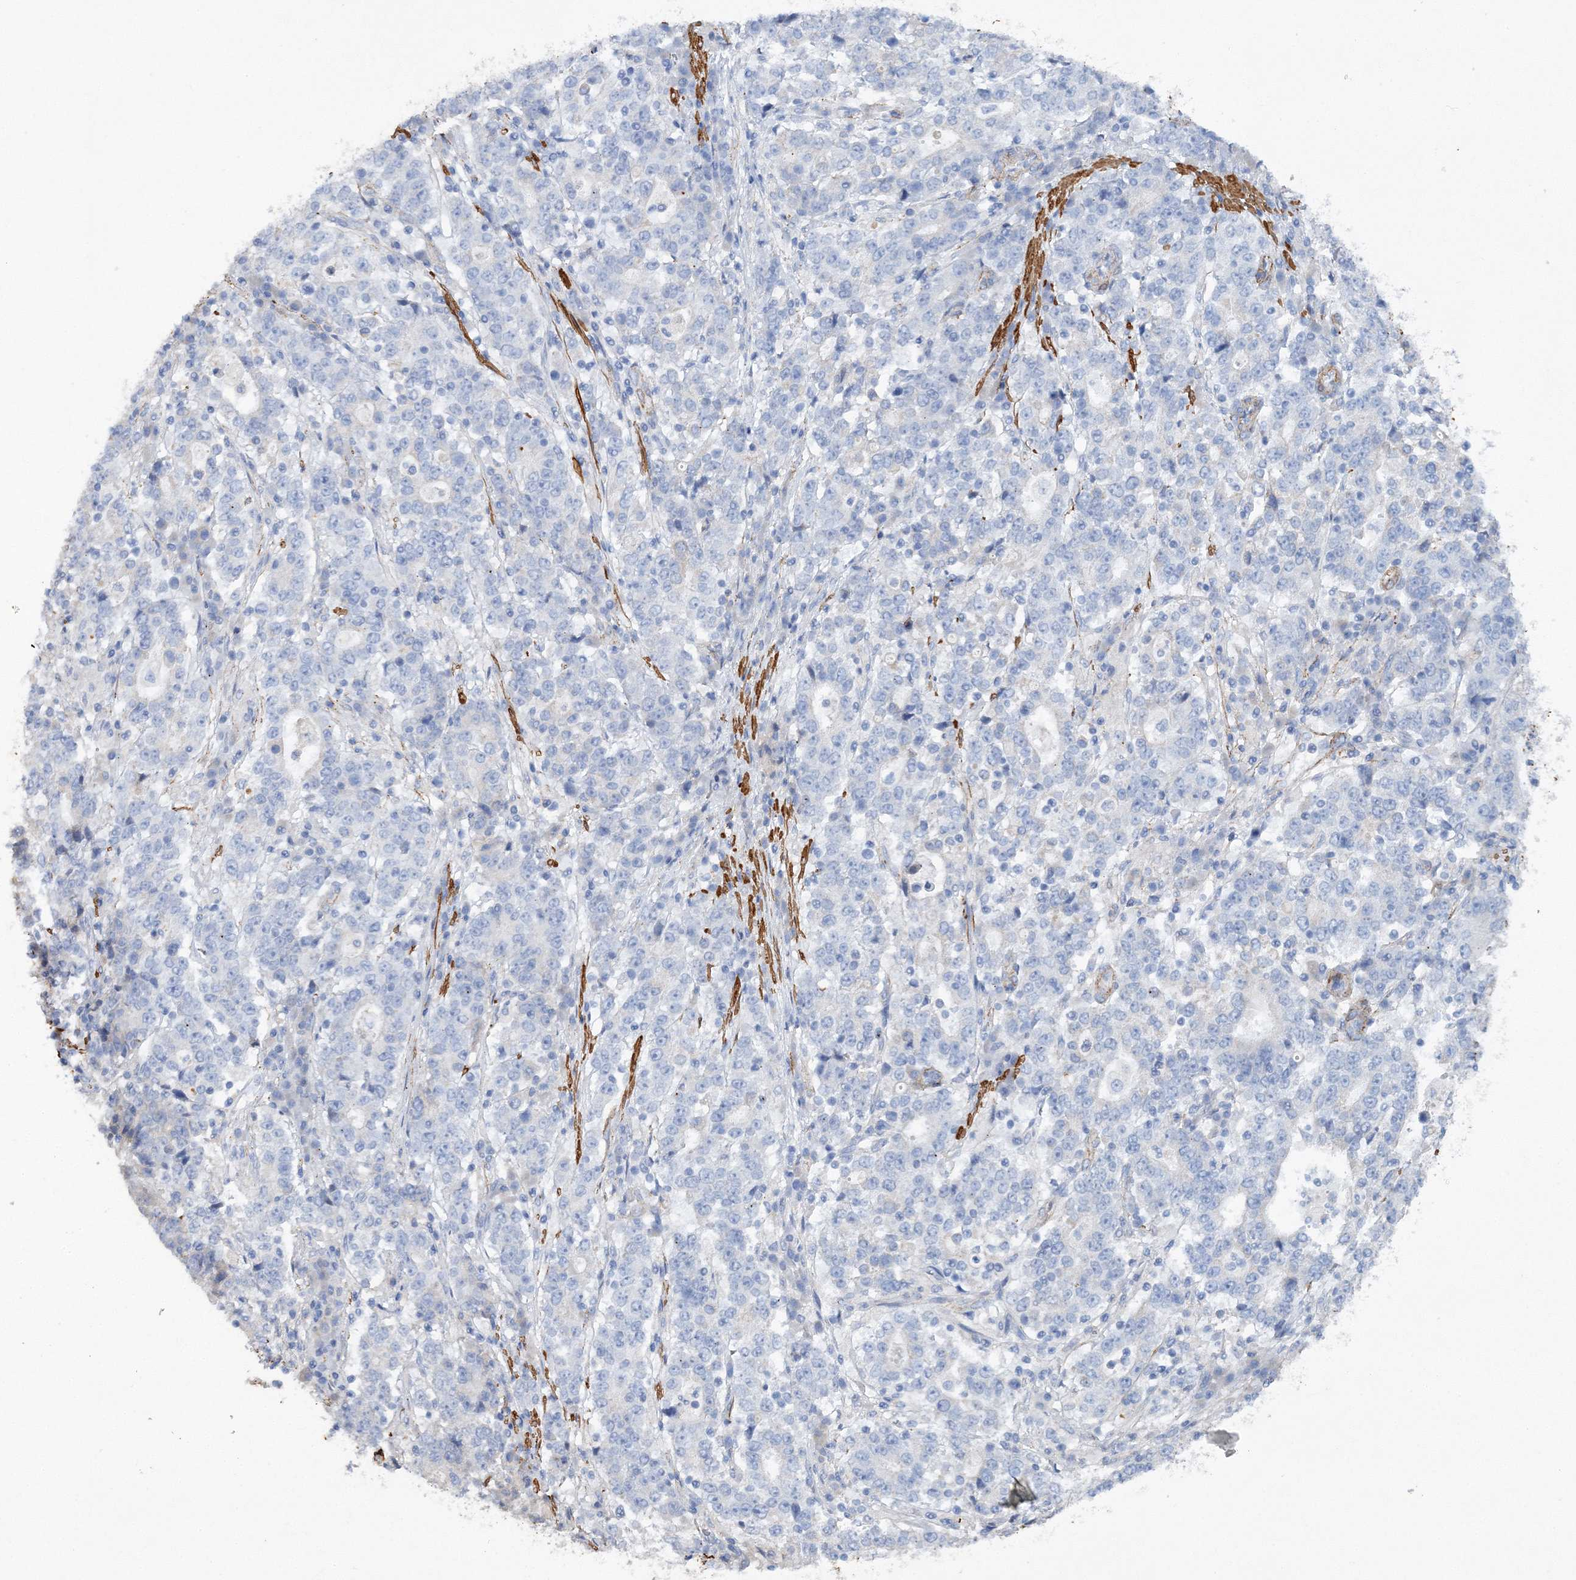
{"staining": {"intensity": "negative", "quantity": "none", "location": "none"}, "tissue": "stomach cancer", "cell_type": "Tumor cells", "image_type": "cancer", "snomed": [{"axis": "morphology", "description": "Adenocarcinoma, NOS"}, {"axis": "topography", "description": "Stomach"}], "caption": "Immunohistochemical staining of human adenocarcinoma (stomach) exhibits no significant staining in tumor cells.", "gene": "RTN2", "patient": {"sex": "male", "age": 59}}